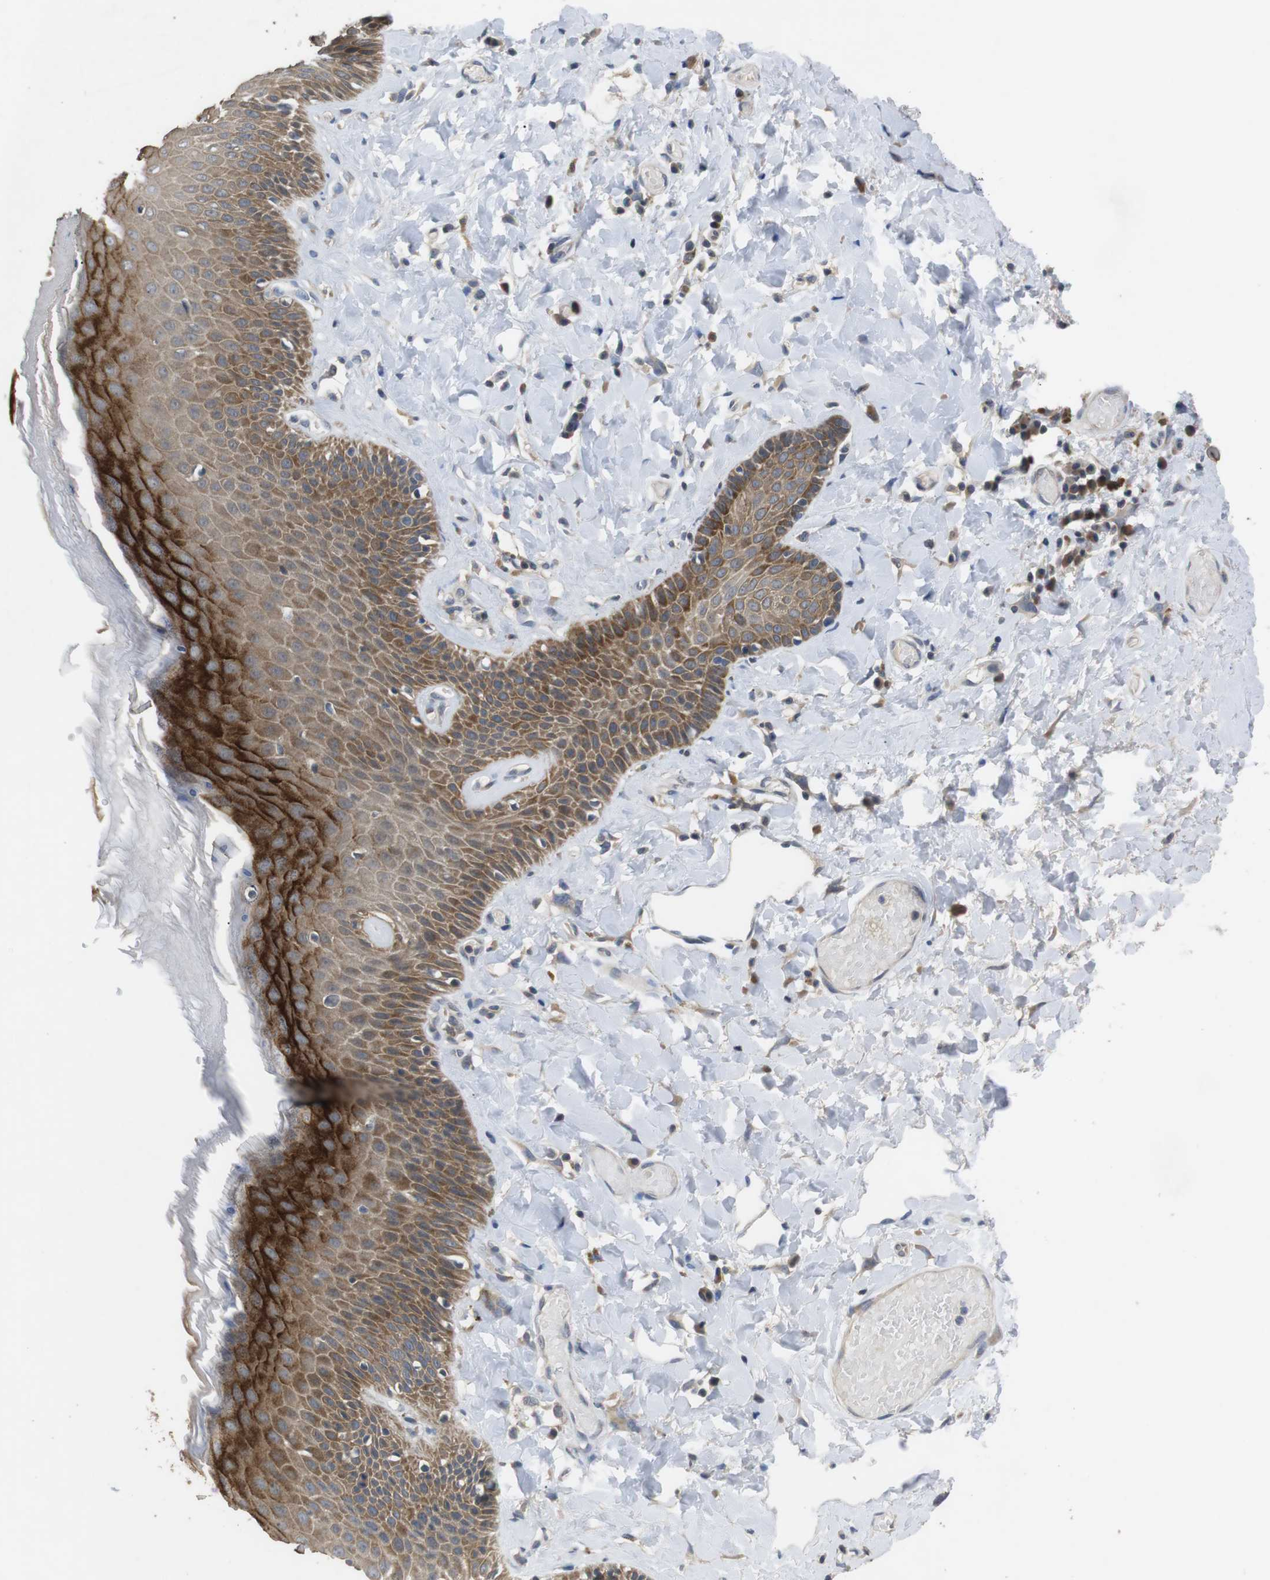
{"staining": {"intensity": "strong", "quantity": "25%-75%", "location": "cytoplasmic/membranous"}, "tissue": "skin", "cell_type": "Epidermal cells", "image_type": "normal", "snomed": [{"axis": "morphology", "description": "Normal tissue, NOS"}, {"axis": "topography", "description": "Anal"}], "caption": "Approximately 25%-75% of epidermal cells in normal skin reveal strong cytoplasmic/membranous protein positivity as visualized by brown immunohistochemical staining.", "gene": "ADGRL3", "patient": {"sex": "male", "age": 69}}